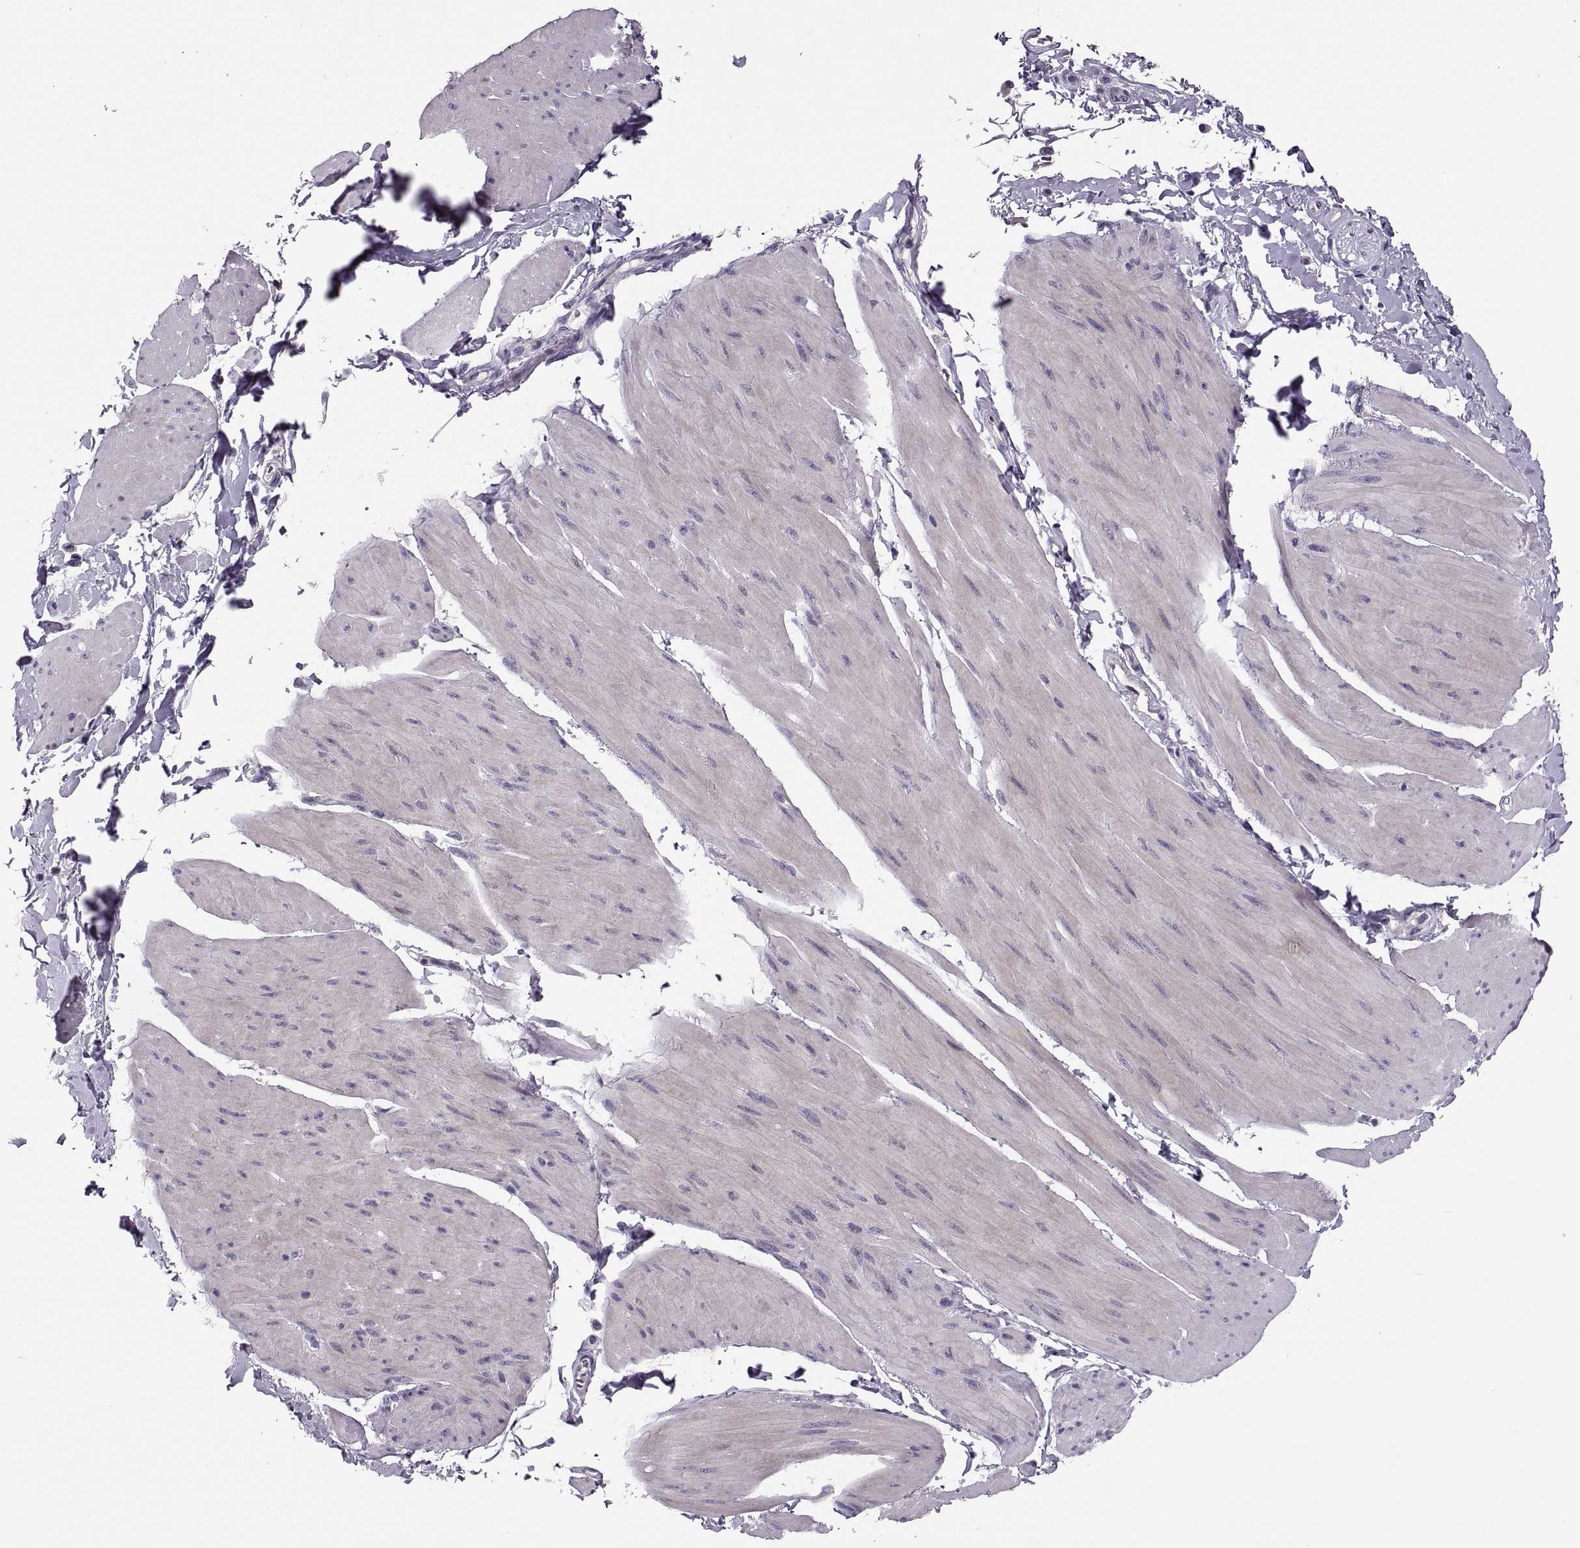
{"staining": {"intensity": "negative", "quantity": "none", "location": "none"}, "tissue": "smooth muscle", "cell_type": "Smooth muscle cells", "image_type": "normal", "snomed": [{"axis": "morphology", "description": "Normal tissue, NOS"}, {"axis": "topography", "description": "Adipose tissue"}, {"axis": "topography", "description": "Smooth muscle"}, {"axis": "topography", "description": "Peripheral nerve tissue"}], "caption": "The histopathology image shows no significant positivity in smooth muscle cells of smooth muscle.", "gene": "VSX2", "patient": {"sex": "male", "age": 83}}